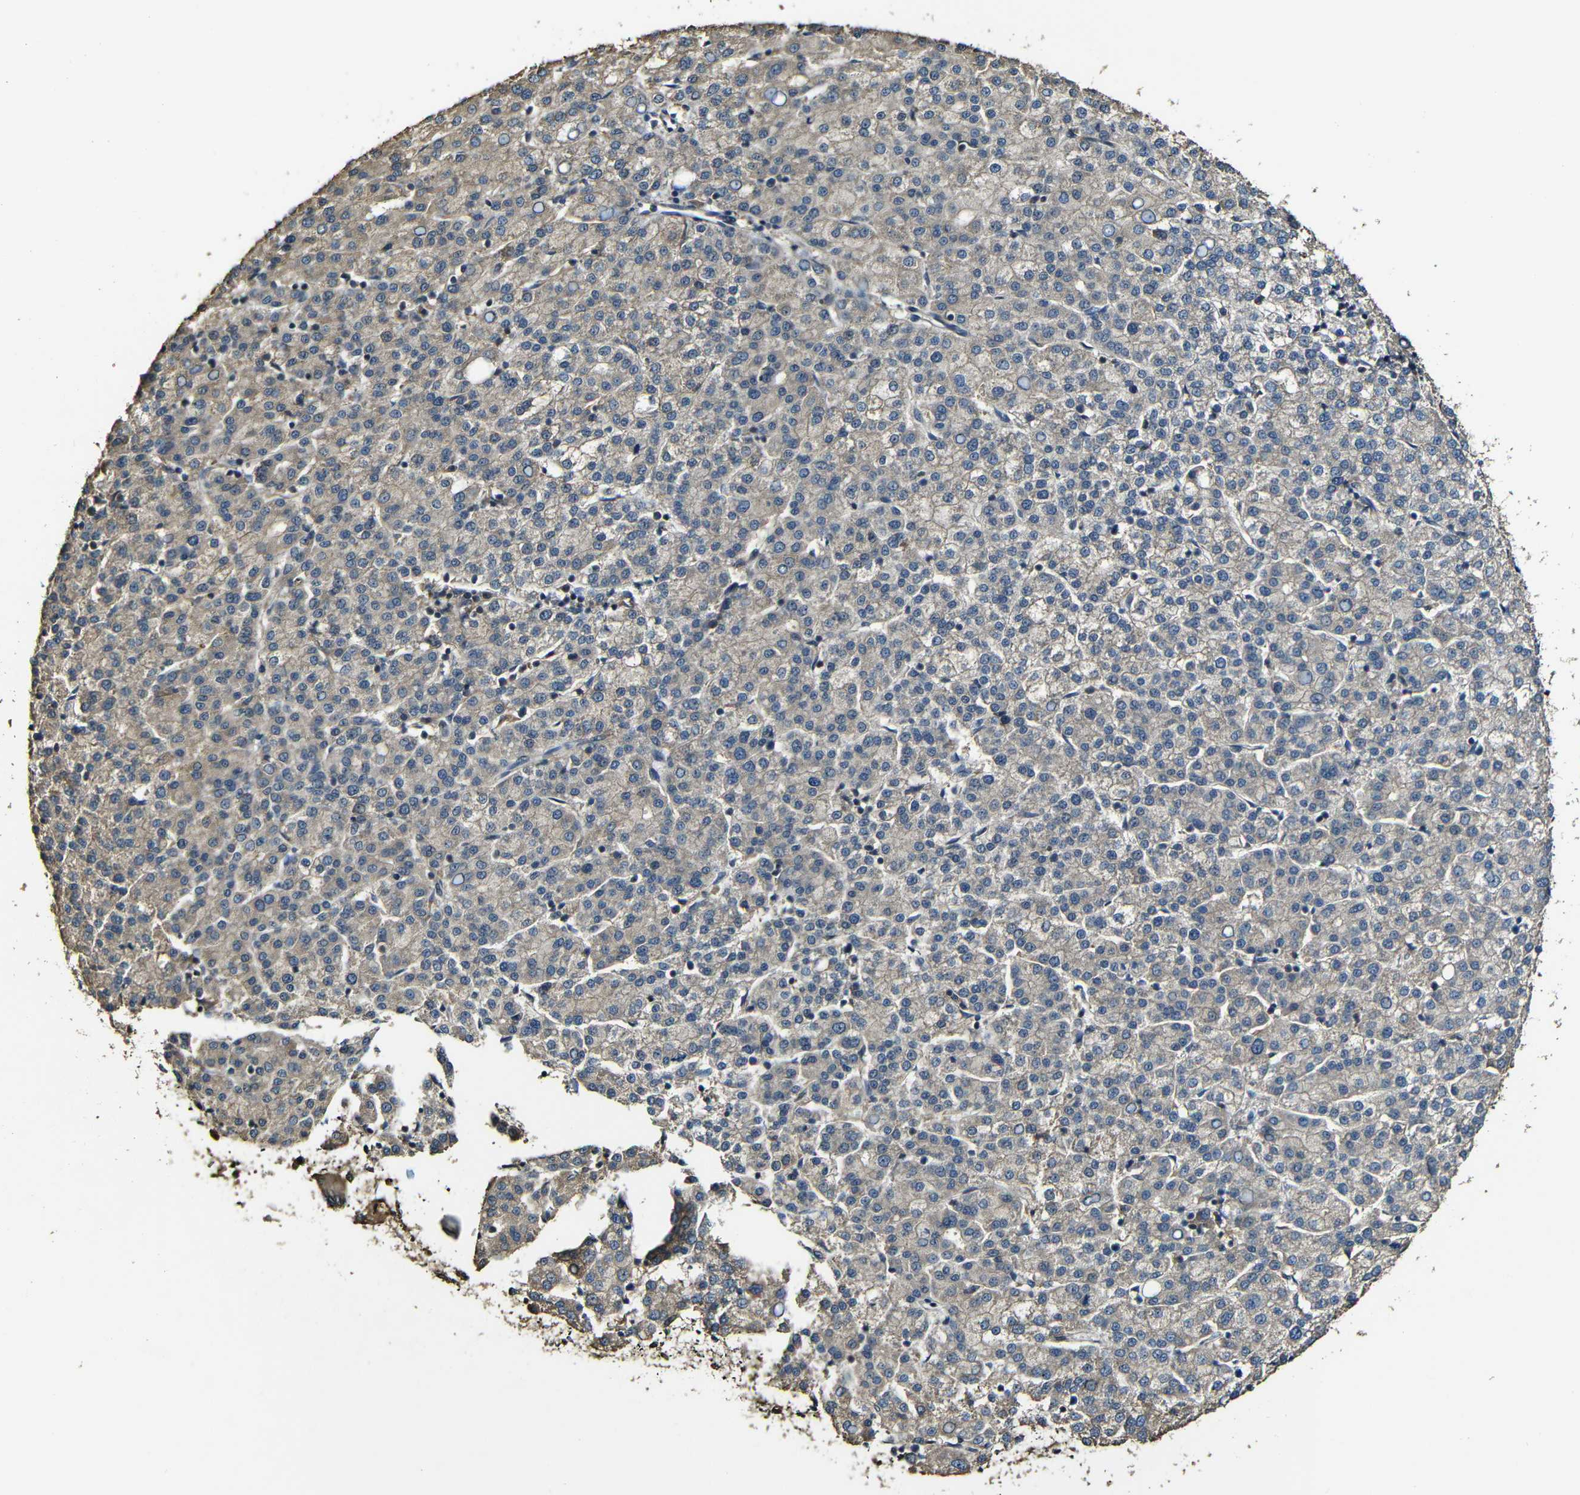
{"staining": {"intensity": "weak", "quantity": ">75%", "location": "cytoplasmic/membranous"}, "tissue": "liver cancer", "cell_type": "Tumor cells", "image_type": "cancer", "snomed": [{"axis": "morphology", "description": "Carcinoma, Hepatocellular, NOS"}, {"axis": "topography", "description": "Liver"}], "caption": "There is low levels of weak cytoplasmic/membranous expression in tumor cells of liver cancer (hepatocellular carcinoma), as demonstrated by immunohistochemical staining (brown color).", "gene": "CASP8", "patient": {"sex": "female", "age": 58}}